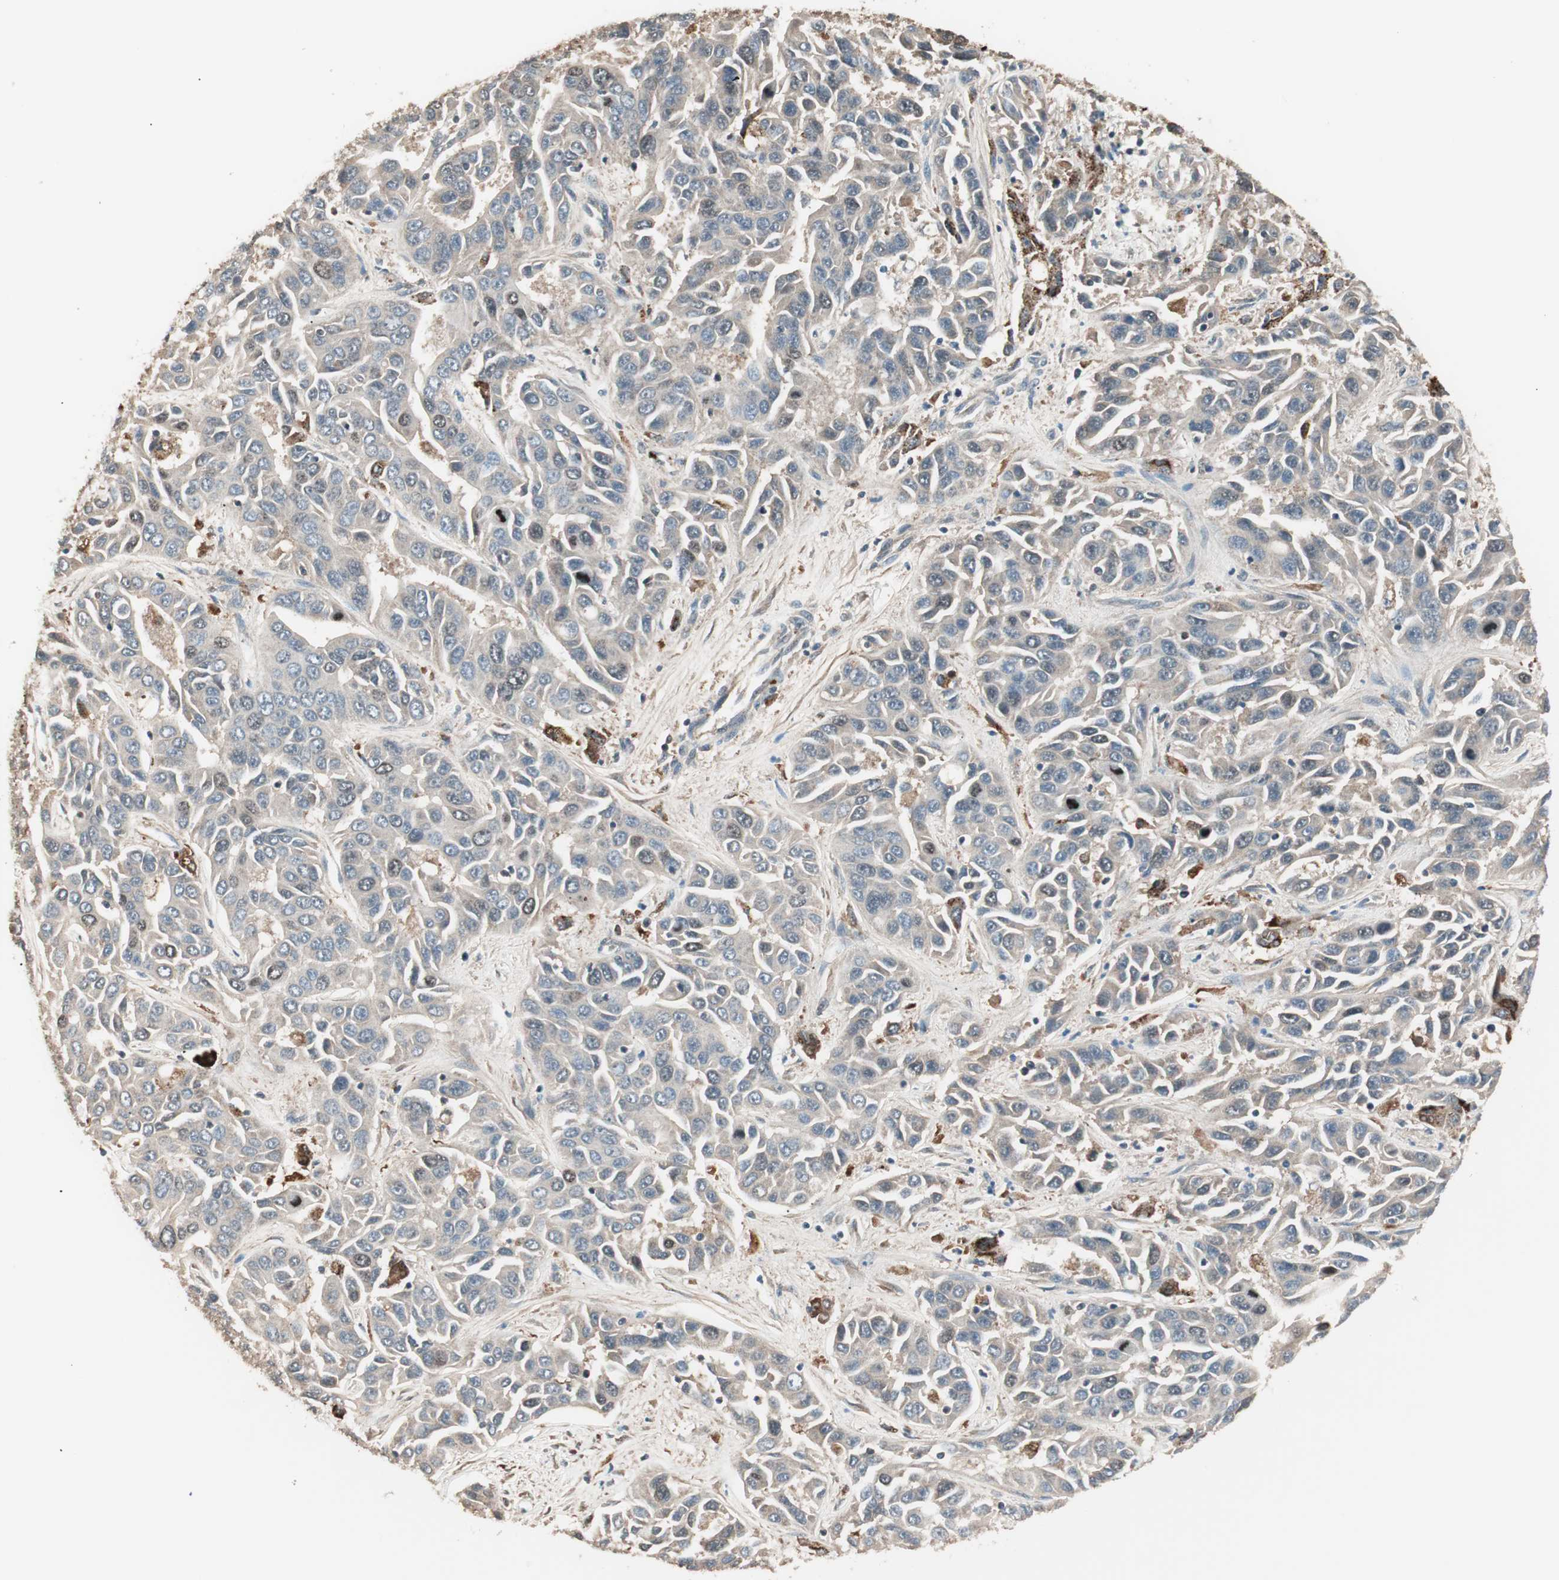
{"staining": {"intensity": "weak", "quantity": ">75%", "location": "cytoplasmic/membranous"}, "tissue": "liver cancer", "cell_type": "Tumor cells", "image_type": "cancer", "snomed": [{"axis": "morphology", "description": "Cholangiocarcinoma"}, {"axis": "topography", "description": "Liver"}], "caption": "A photomicrograph of cholangiocarcinoma (liver) stained for a protein displays weak cytoplasmic/membranous brown staining in tumor cells.", "gene": "NFRKB", "patient": {"sex": "female", "age": 52}}